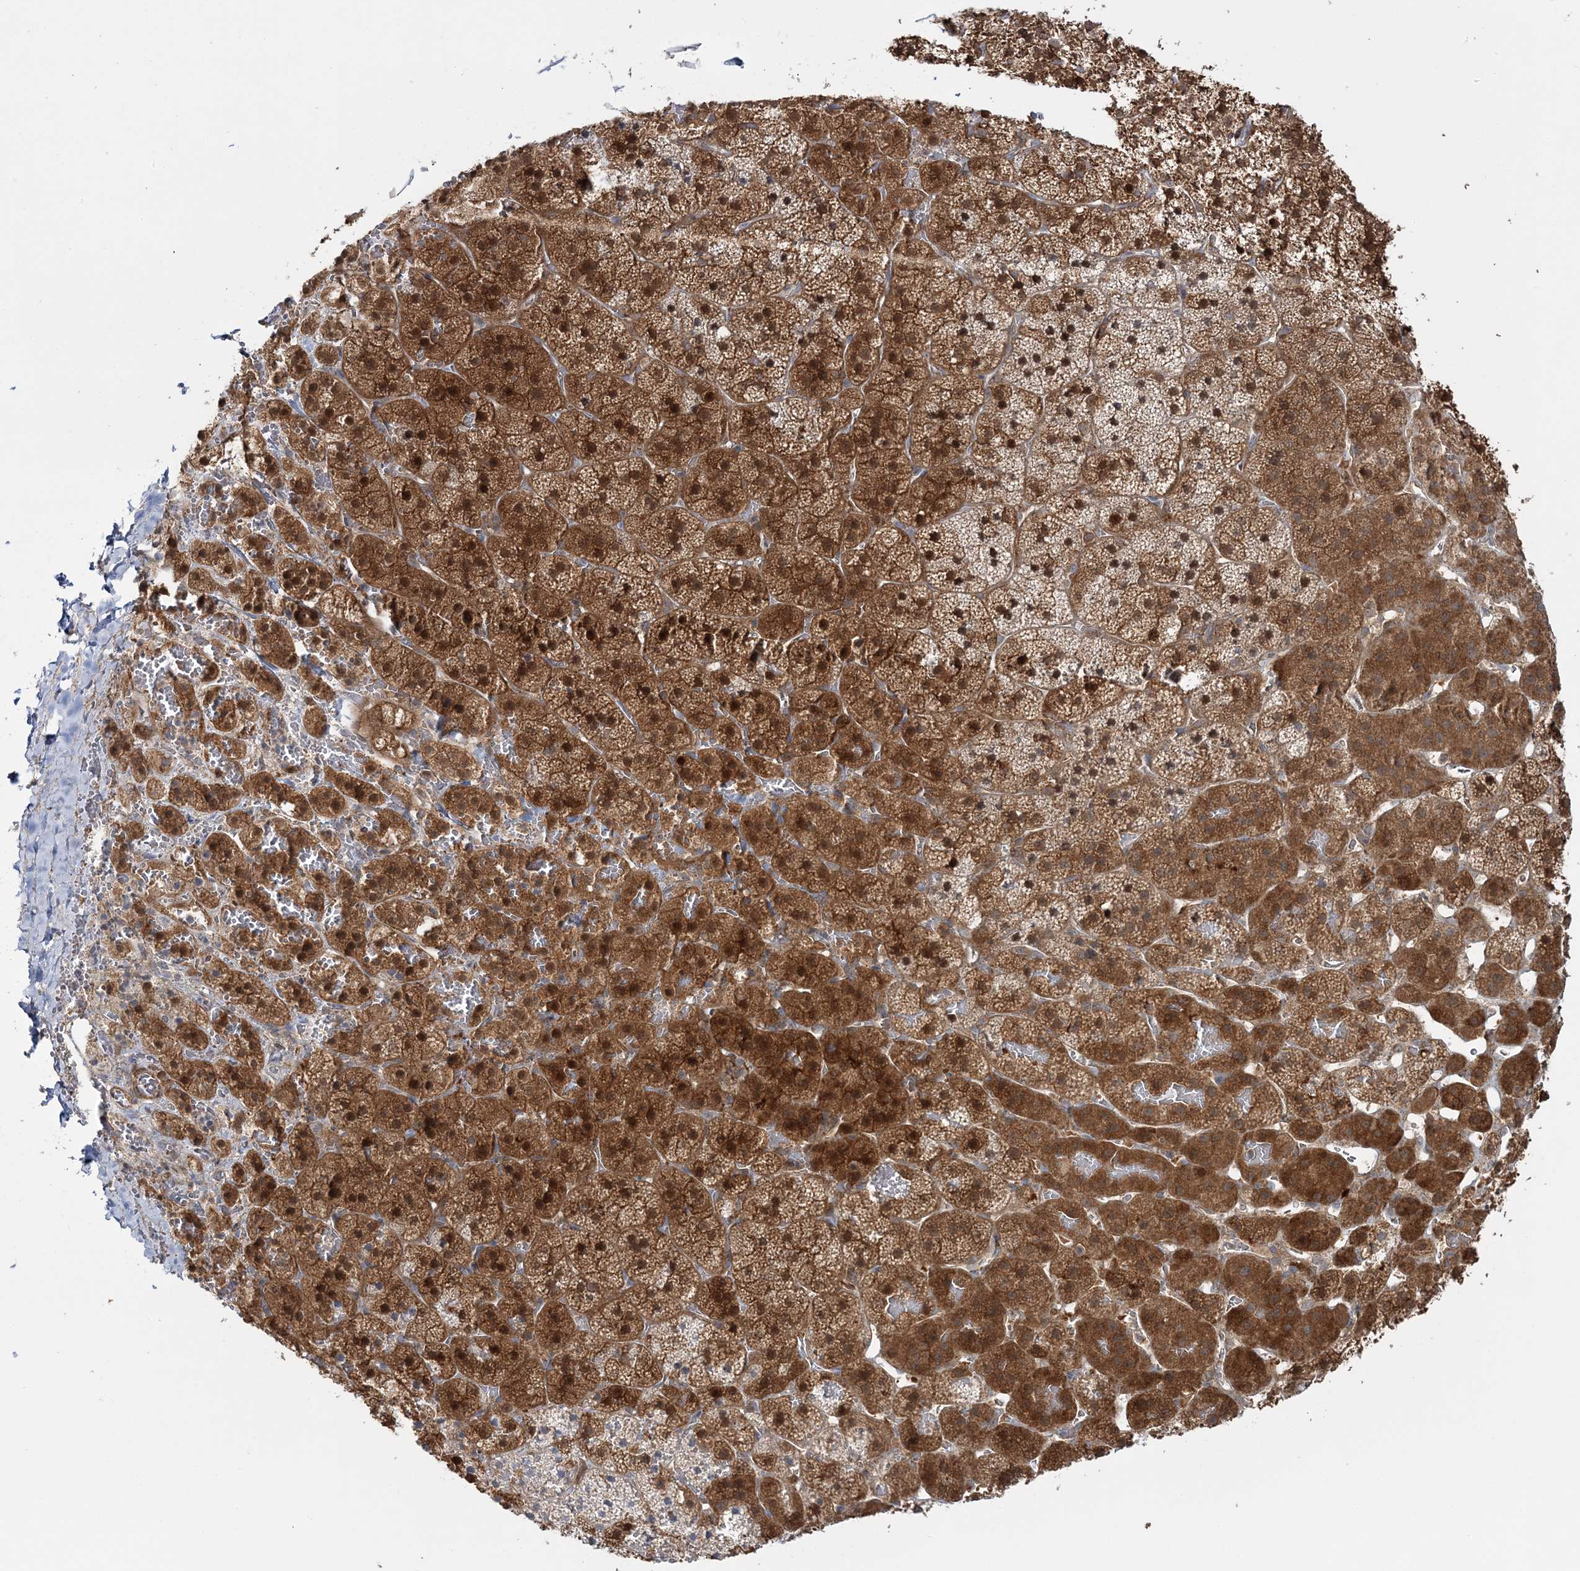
{"staining": {"intensity": "strong", "quantity": ">75%", "location": "cytoplasmic/membranous,nuclear"}, "tissue": "adrenal gland", "cell_type": "Glandular cells", "image_type": "normal", "snomed": [{"axis": "morphology", "description": "Normal tissue, NOS"}, {"axis": "topography", "description": "Adrenal gland"}], "caption": "A histopathology image of human adrenal gland stained for a protein shows strong cytoplasmic/membranous,nuclear brown staining in glandular cells.", "gene": "MOCS2", "patient": {"sex": "female", "age": 44}}